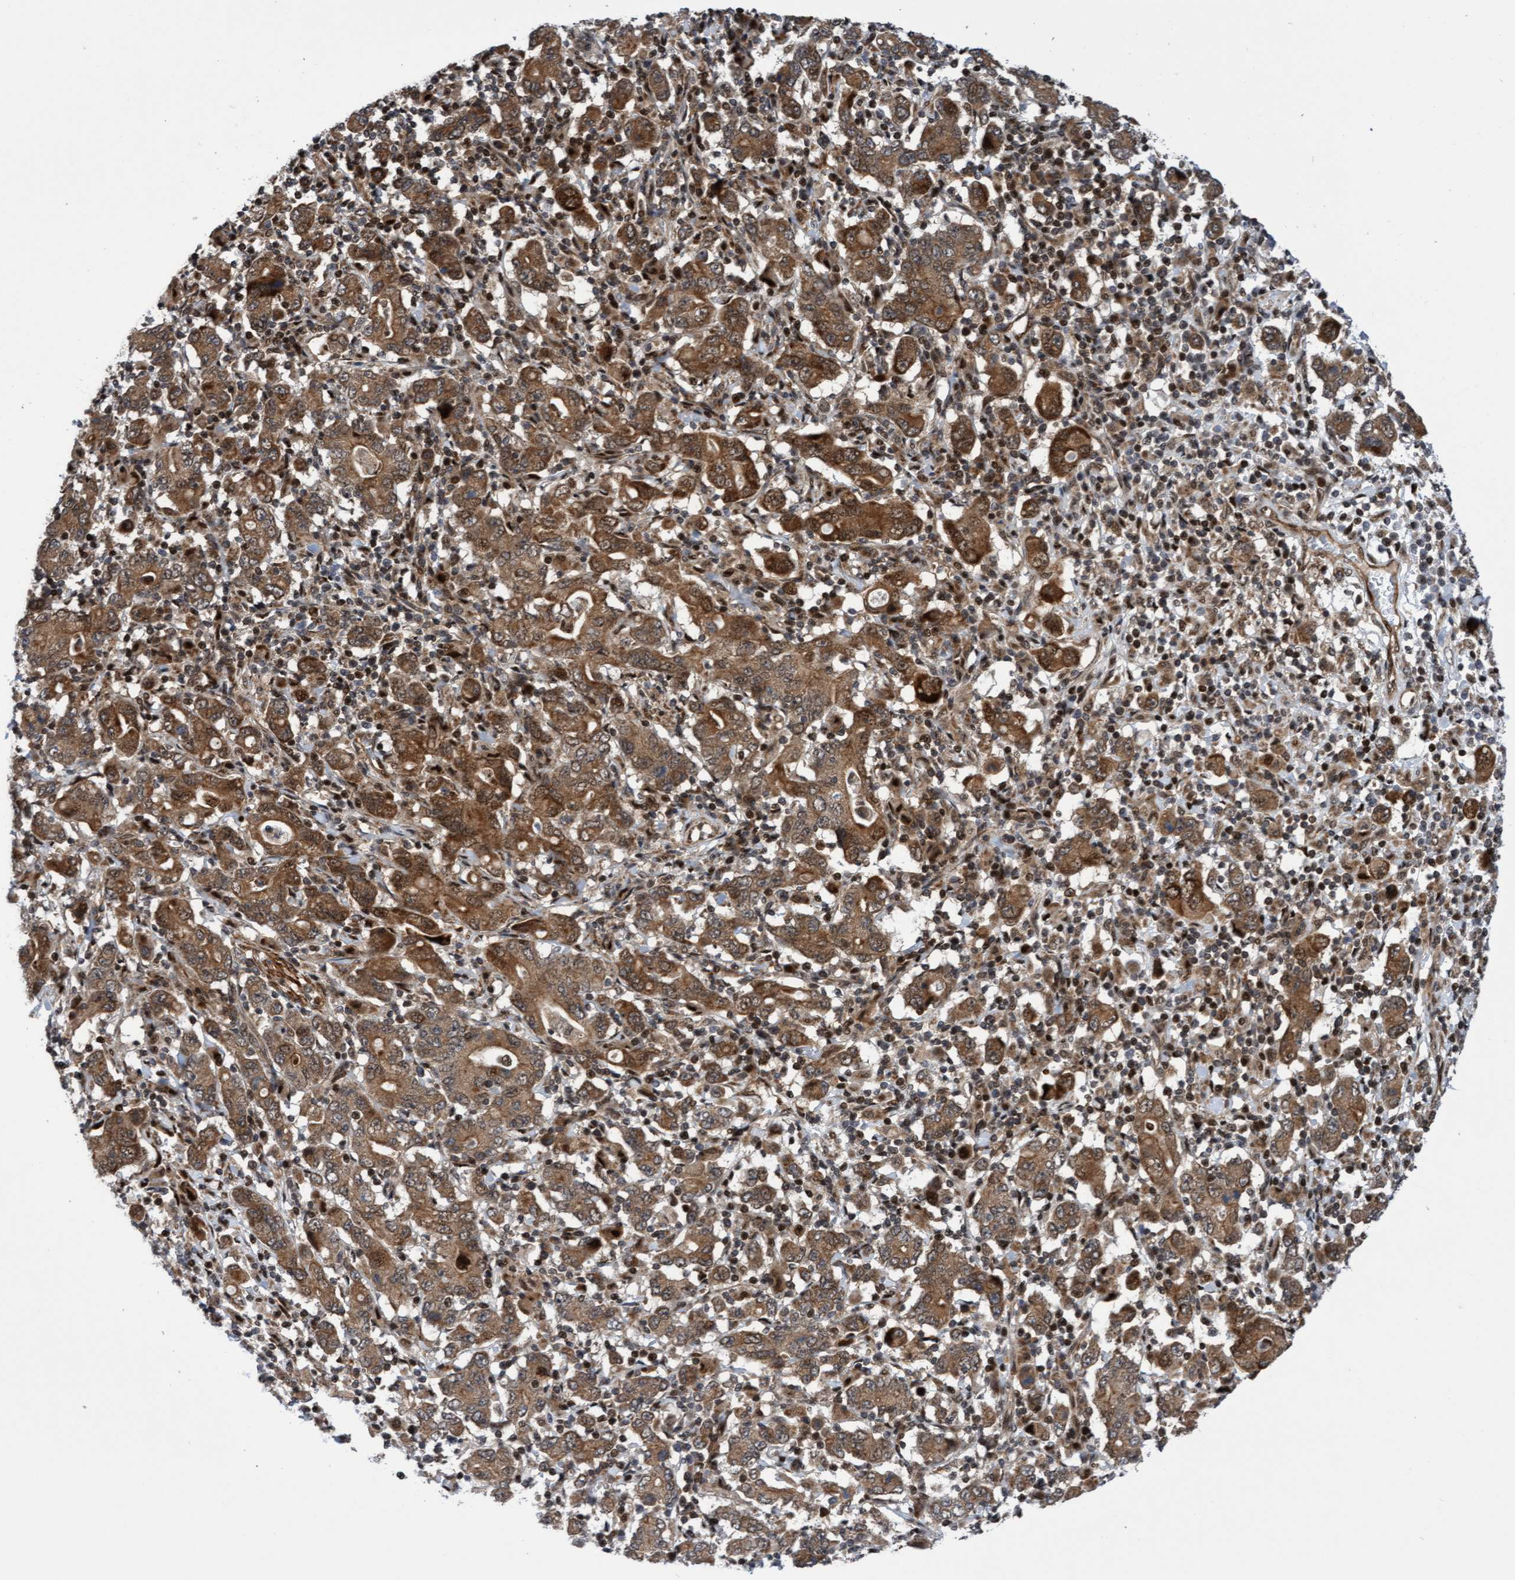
{"staining": {"intensity": "moderate", "quantity": ">75%", "location": "cytoplasmic/membranous,nuclear"}, "tissue": "stomach cancer", "cell_type": "Tumor cells", "image_type": "cancer", "snomed": [{"axis": "morphology", "description": "Adenocarcinoma, NOS"}, {"axis": "topography", "description": "Stomach, upper"}], "caption": "Moderate cytoplasmic/membranous and nuclear staining is appreciated in approximately >75% of tumor cells in stomach cancer.", "gene": "ITFG1", "patient": {"sex": "male", "age": 69}}